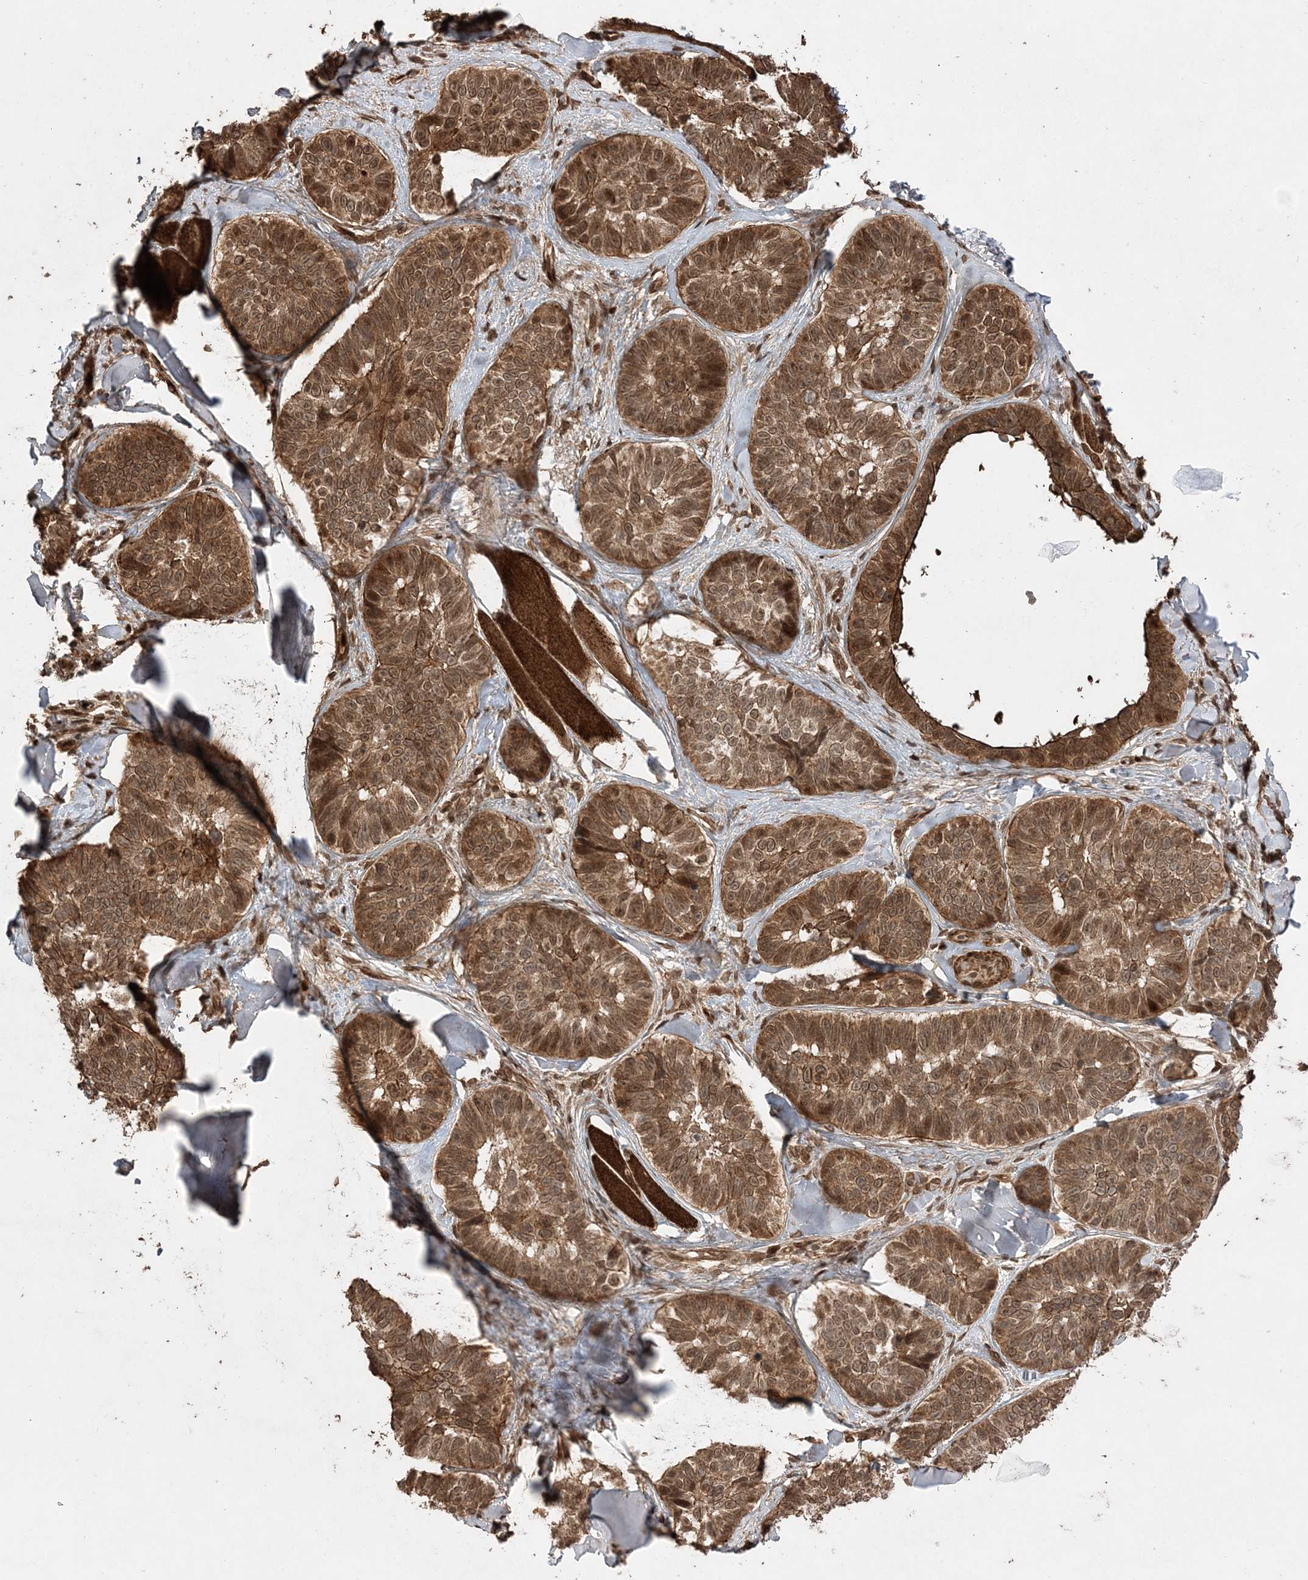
{"staining": {"intensity": "moderate", "quantity": ">75%", "location": "cytoplasmic/membranous,nuclear"}, "tissue": "skin cancer", "cell_type": "Tumor cells", "image_type": "cancer", "snomed": [{"axis": "morphology", "description": "Basal cell carcinoma"}, {"axis": "topography", "description": "Skin"}], "caption": "Skin cancer (basal cell carcinoma) stained with a protein marker reveals moderate staining in tumor cells.", "gene": "ETAA1", "patient": {"sex": "male", "age": 62}}